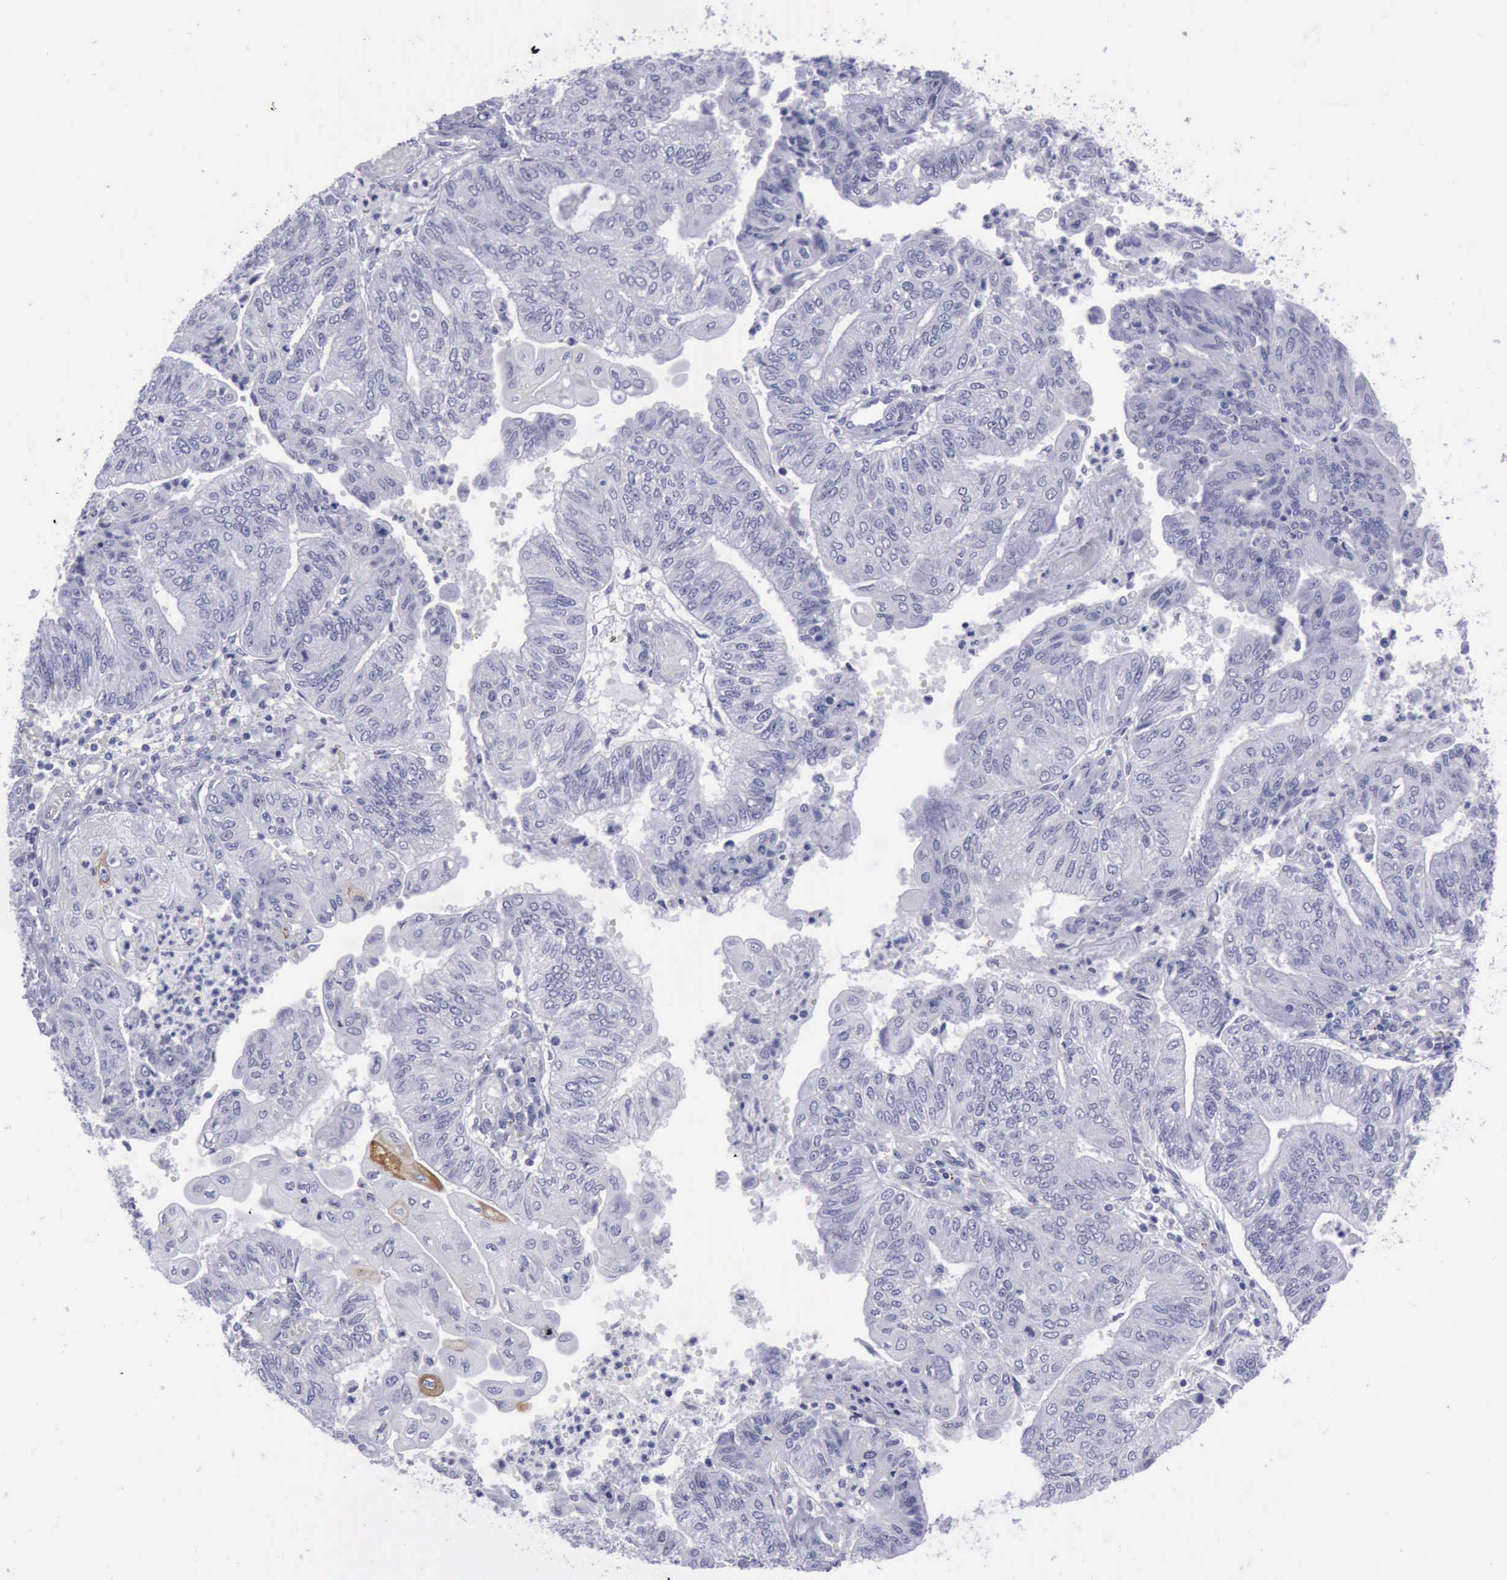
{"staining": {"intensity": "negative", "quantity": "none", "location": "none"}, "tissue": "endometrial cancer", "cell_type": "Tumor cells", "image_type": "cancer", "snomed": [{"axis": "morphology", "description": "Adenocarcinoma, NOS"}, {"axis": "topography", "description": "Endometrium"}], "caption": "There is no significant expression in tumor cells of endometrial adenocarcinoma. The staining is performed using DAB brown chromogen with nuclei counter-stained in using hematoxylin.", "gene": "KRT13", "patient": {"sex": "female", "age": 59}}